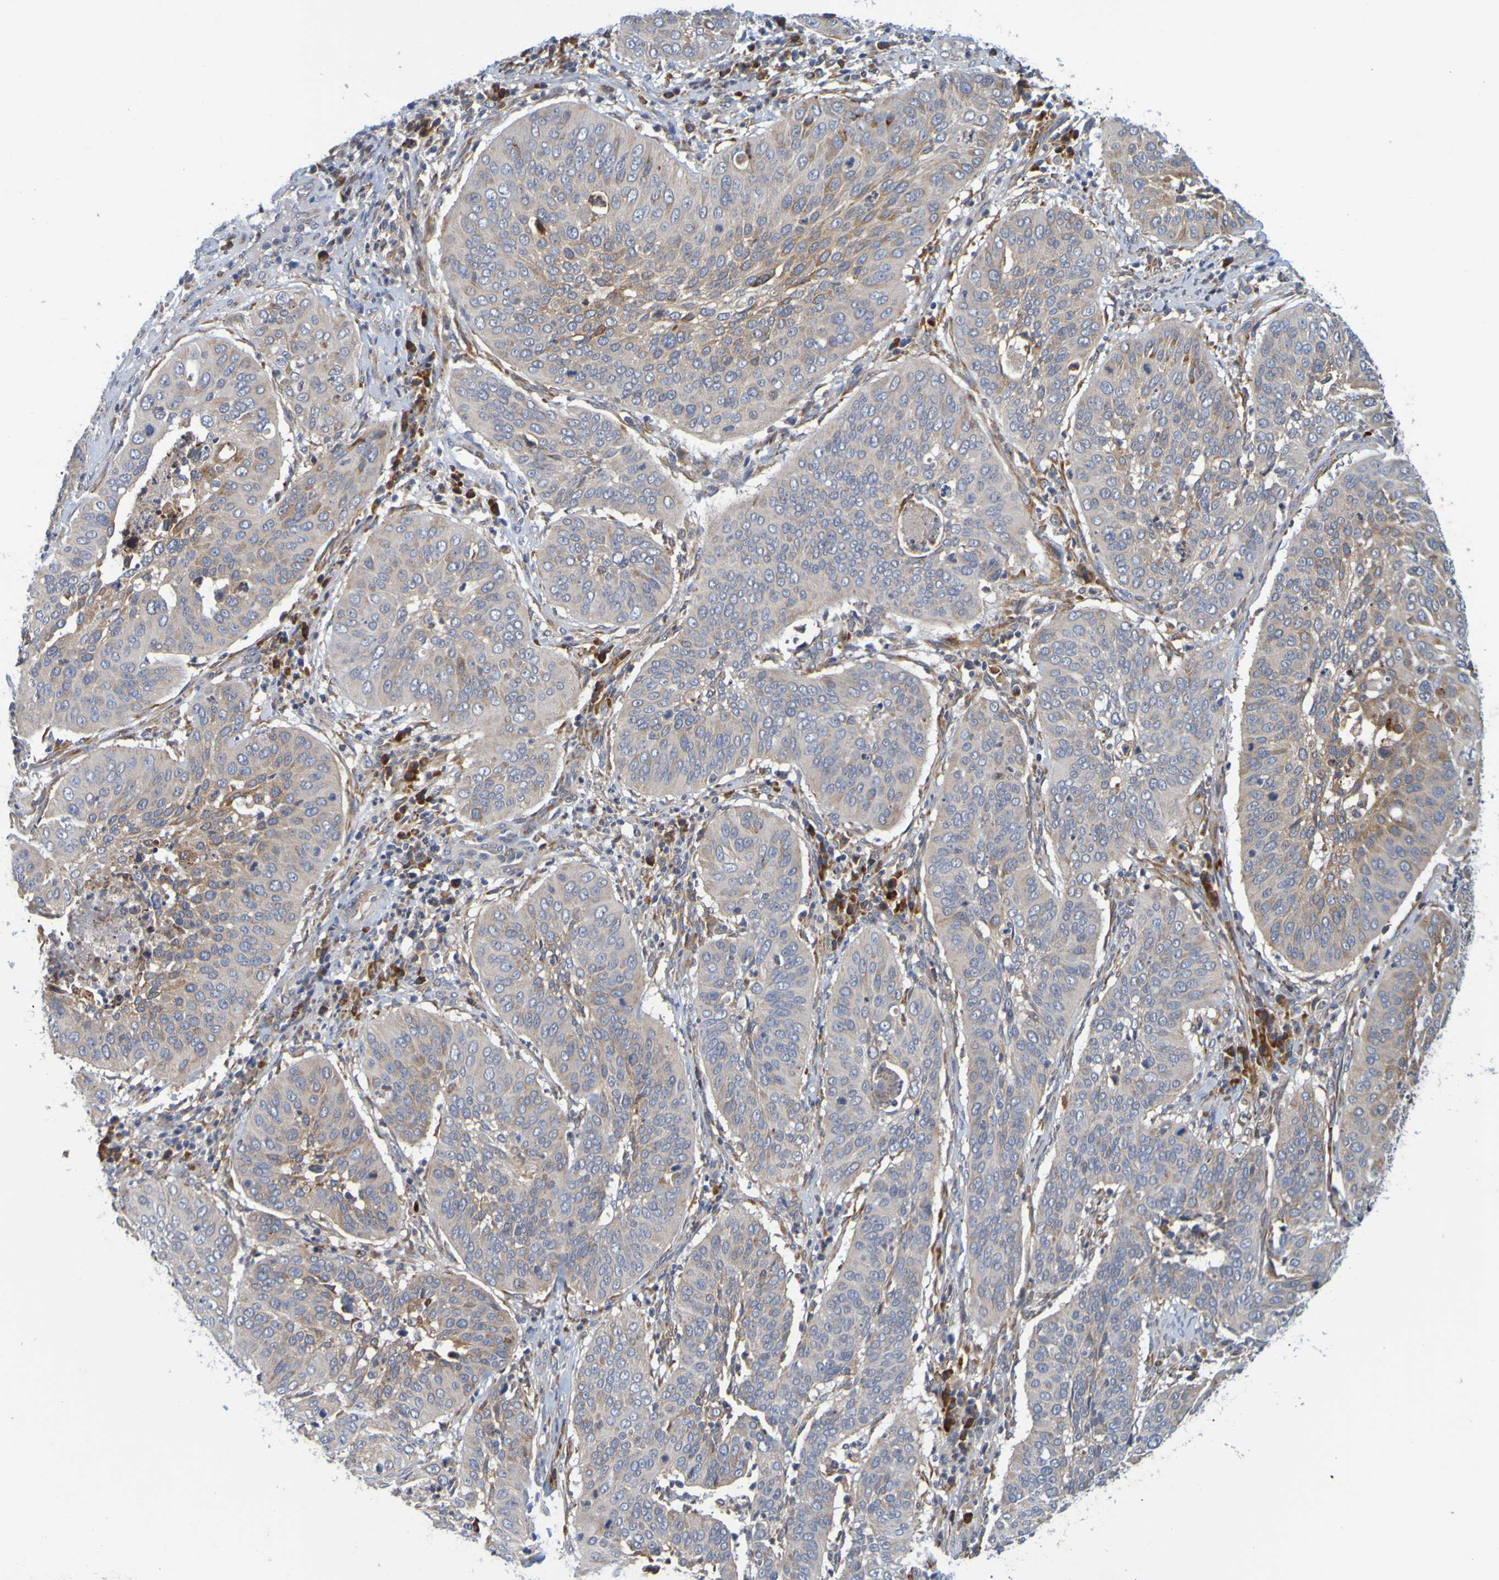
{"staining": {"intensity": "moderate", "quantity": "<25%", "location": "cytoplasmic/membranous"}, "tissue": "cervical cancer", "cell_type": "Tumor cells", "image_type": "cancer", "snomed": [{"axis": "morphology", "description": "Normal tissue, NOS"}, {"axis": "morphology", "description": "Squamous cell carcinoma, NOS"}, {"axis": "topography", "description": "Cervix"}], "caption": "Approximately <25% of tumor cells in human cervical cancer (squamous cell carcinoma) reveal moderate cytoplasmic/membranous protein positivity as visualized by brown immunohistochemical staining.", "gene": "SIL1", "patient": {"sex": "female", "age": 39}}